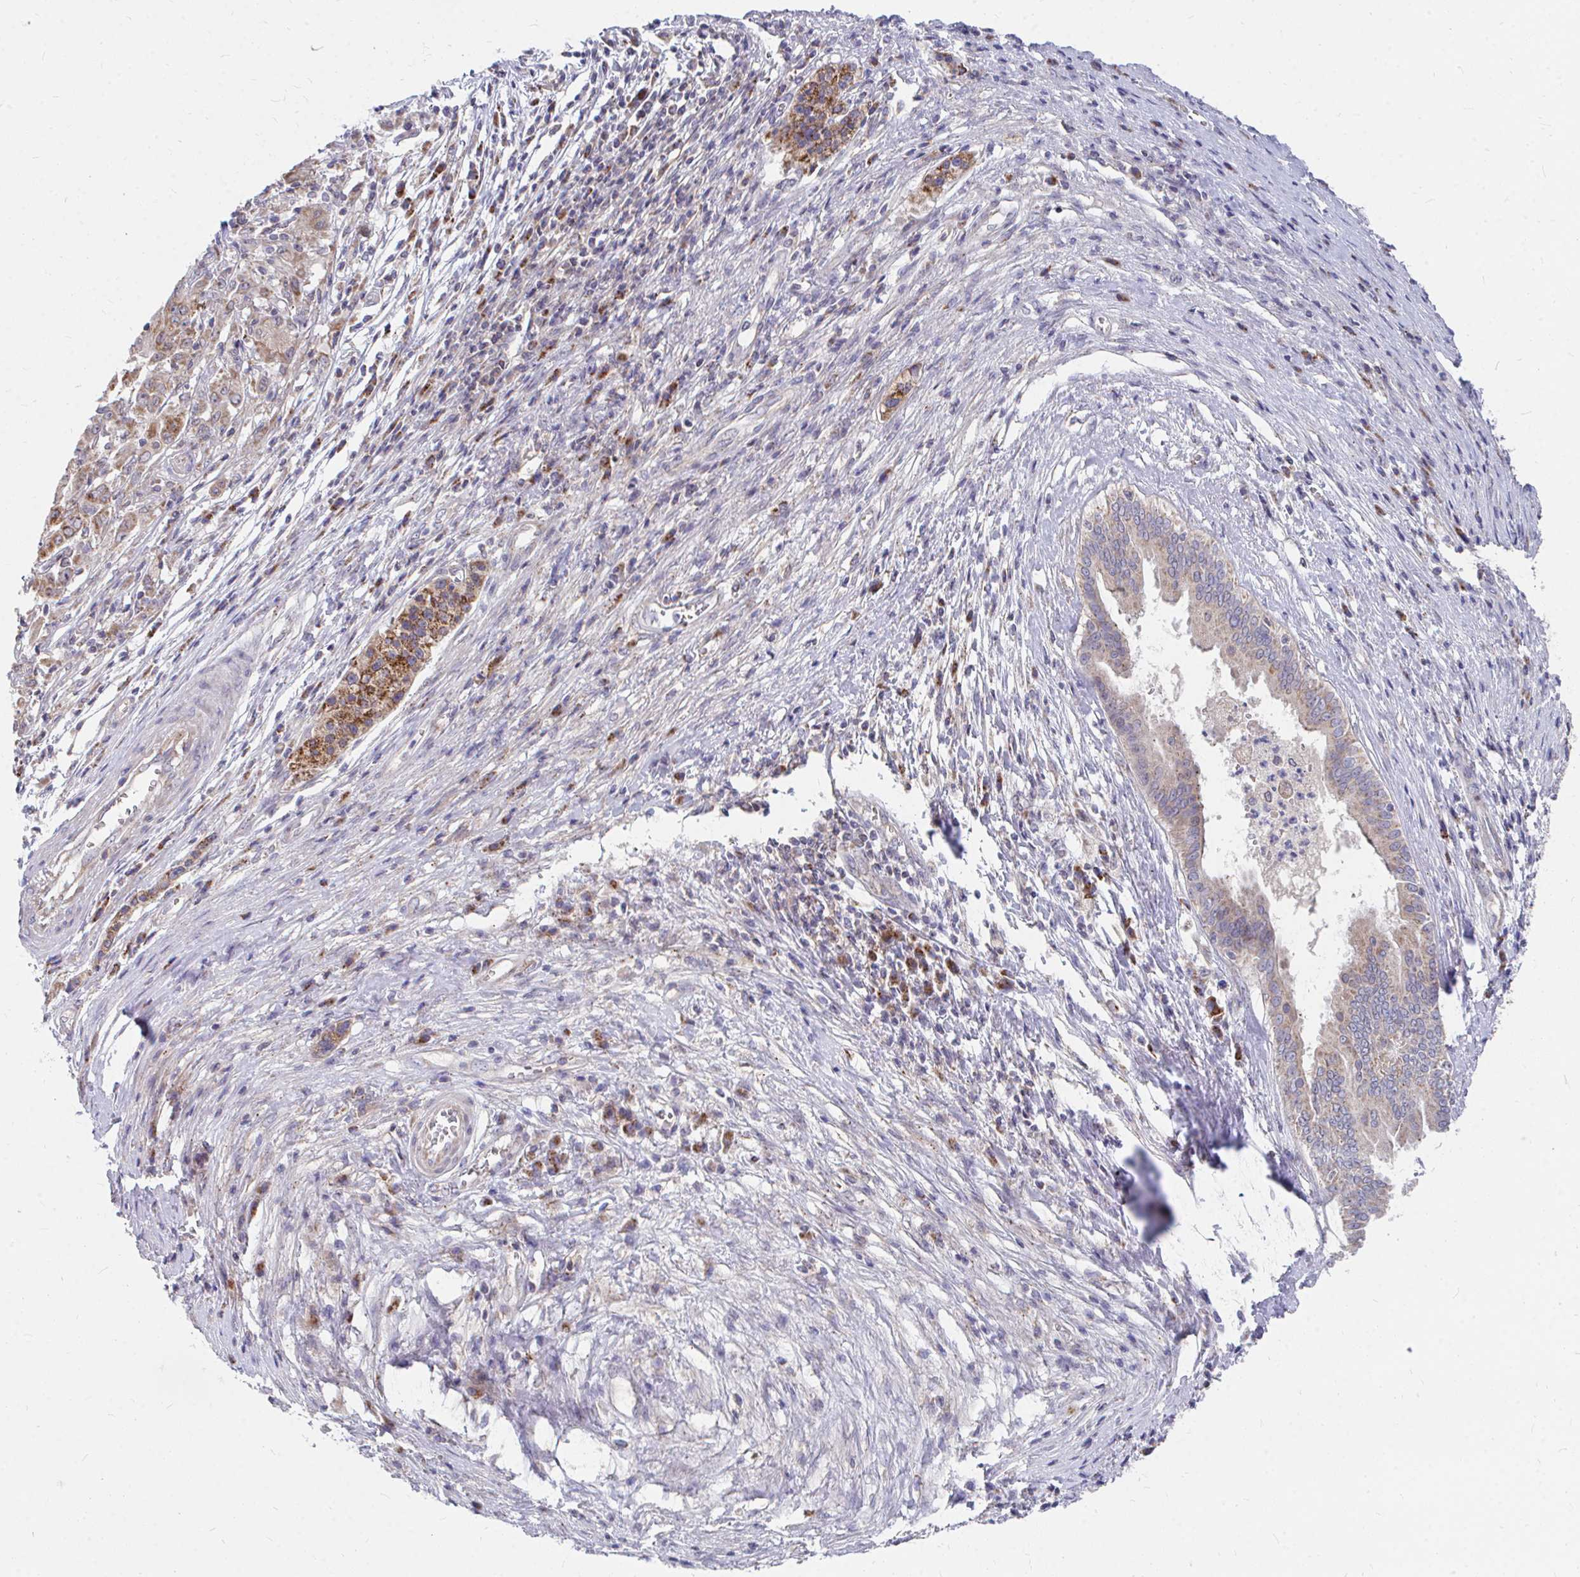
{"staining": {"intensity": "weak", "quantity": ">75%", "location": "cytoplasmic/membranous"}, "tissue": "pancreatic cancer", "cell_type": "Tumor cells", "image_type": "cancer", "snomed": [{"axis": "morphology", "description": "Adenocarcinoma, NOS"}, {"axis": "topography", "description": "Pancreas"}], "caption": "Protein expression analysis of pancreatic cancer (adenocarcinoma) displays weak cytoplasmic/membranous positivity in about >75% of tumor cells. (Brightfield microscopy of DAB IHC at high magnification).", "gene": "PEX3", "patient": {"sex": "male", "age": 63}}